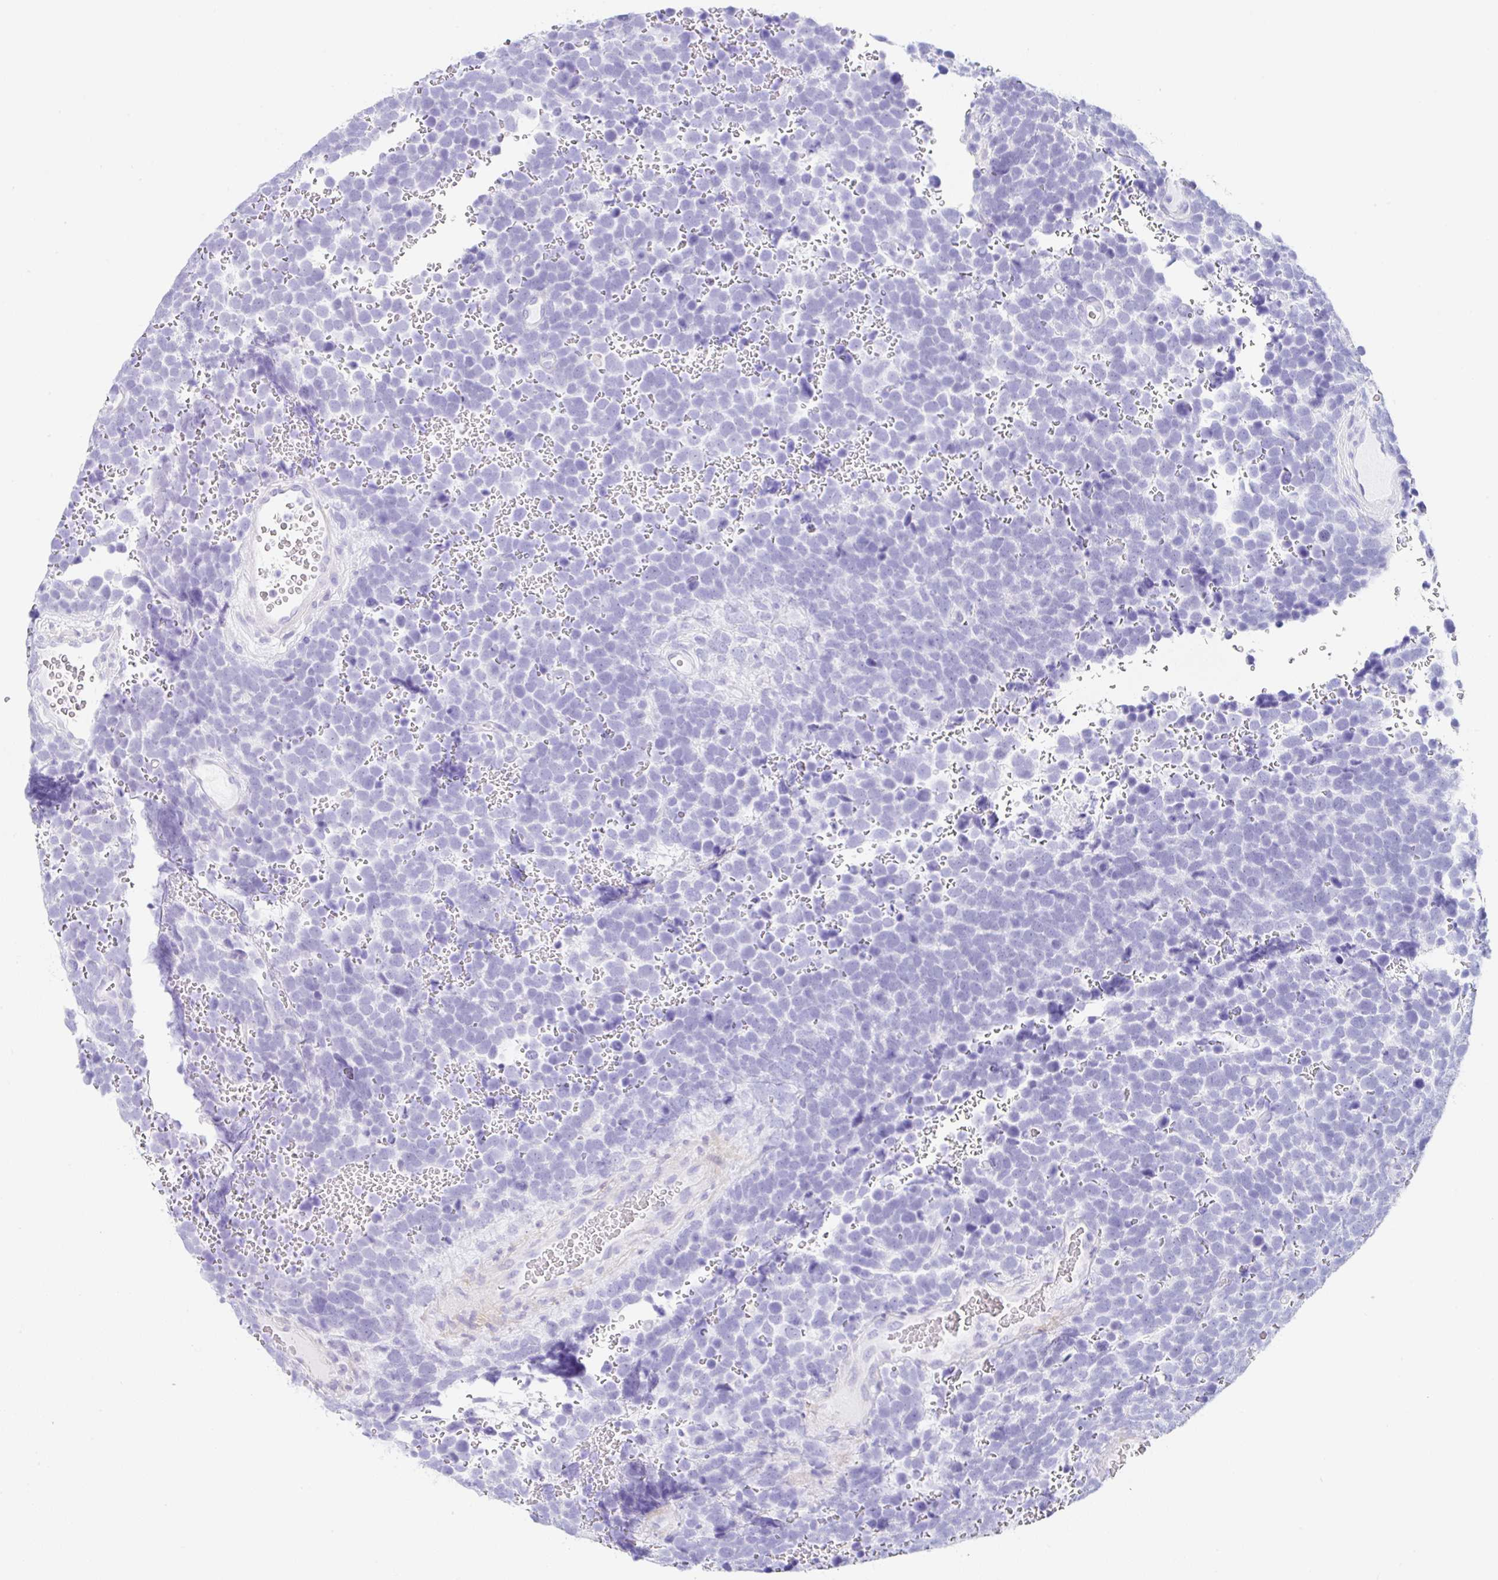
{"staining": {"intensity": "negative", "quantity": "none", "location": "none"}, "tissue": "urothelial cancer", "cell_type": "Tumor cells", "image_type": "cancer", "snomed": [{"axis": "morphology", "description": "Urothelial carcinoma, High grade"}, {"axis": "topography", "description": "Urinary bladder"}], "caption": "Image shows no protein expression in tumor cells of high-grade urothelial carcinoma tissue. Brightfield microscopy of IHC stained with DAB (brown) and hematoxylin (blue), captured at high magnification.", "gene": "CLDND2", "patient": {"sex": "female", "age": 82}}